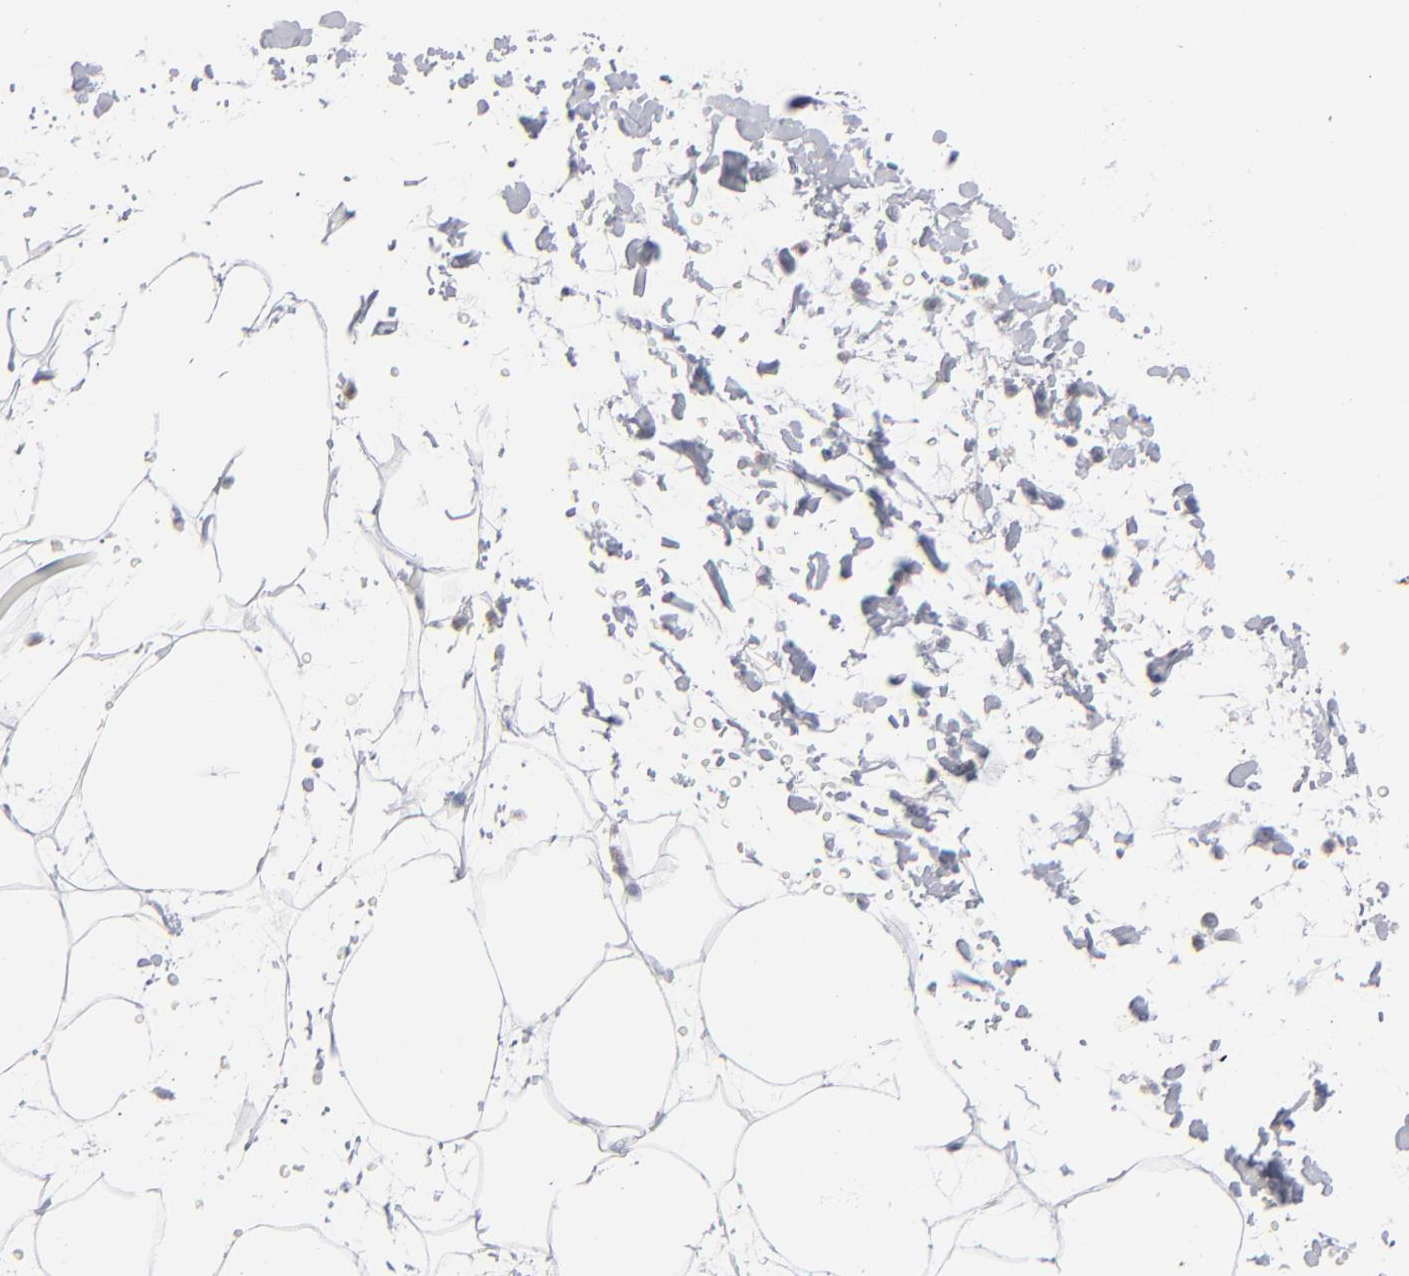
{"staining": {"intensity": "negative", "quantity": "none", "location": "none"}, "tissue": "adipose tissue", "cell_type": "Adipocytes", "image_type": "normal", "snomed": [{"axis": "morphology", "description": "Normal tissue, NOS"}, {"axis": "topography", "description": "Soft tissue"}], "caption": "DAB (3,3'-diaminobenzidine) immunohistochemical staining of normal human adipose tissue demonstrates no significant expression in adipocytes.", "gene": "POF1B", "patient": {"sex": "male", "age": 72}}